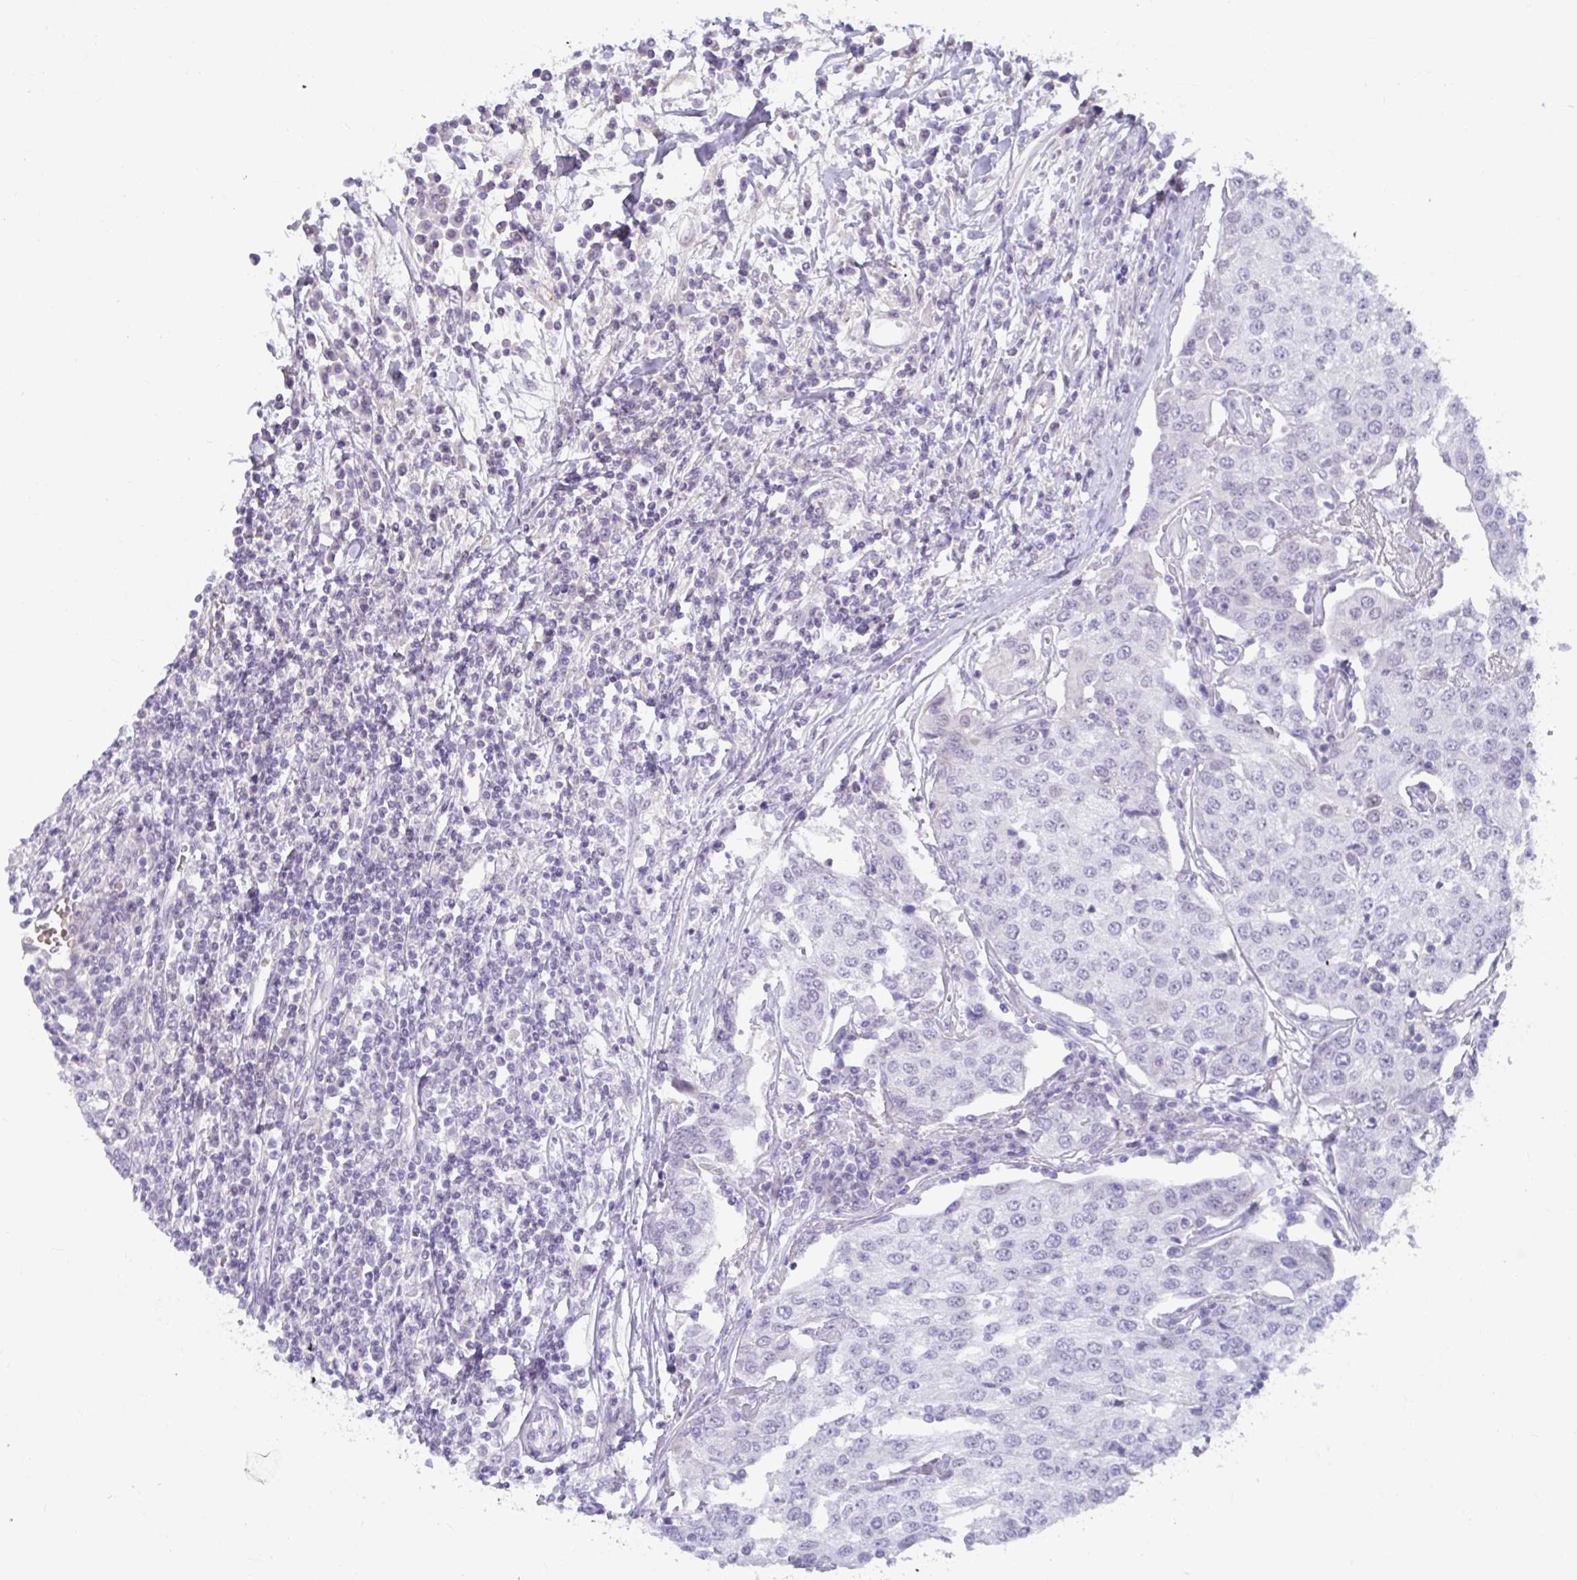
{"staining": {"intensity": "negative", "quantity": "none", "location": "none"}, "tissue": "urothelial cancer", "cell_type": "Tumor cells", "image_type": "cancer", "snomed": [{"axis": "morphology", "description": "Urothelial carcinoma, High grade"}, {"axis": "topography", "description": "Urinary bladder"}], "caption": "Tumor cells are negative for brown protein staining in urothelial cancer.", "gene": "NPY", "patient": {"sex": "female", "age": 85}}